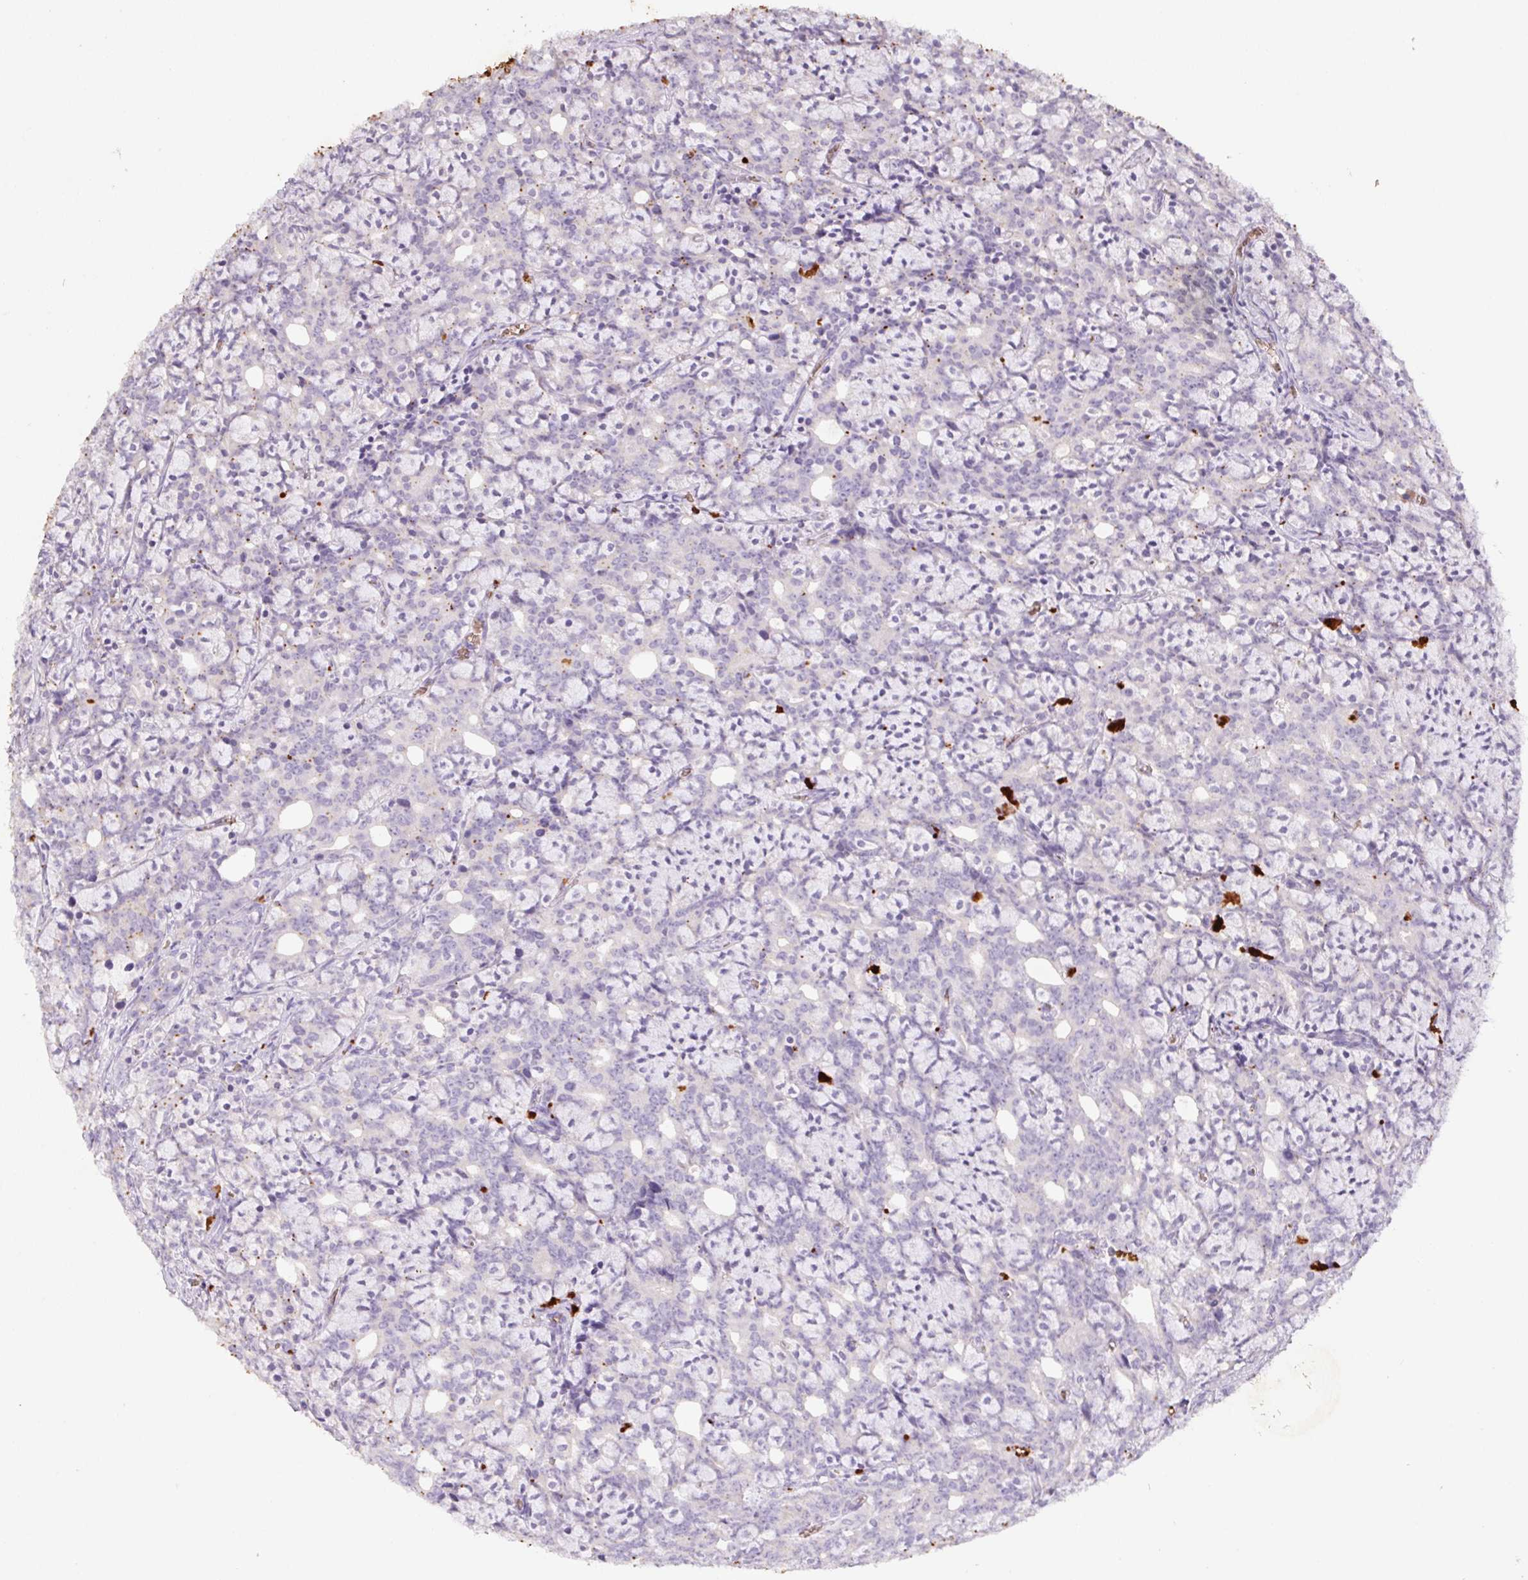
{"staining": {"intensity": "negative", "quantity": "none", "location": "none"}, "tissue": "prostate cancer", "cell_type": "Tumor cells", "image_type": "cancer", "snomed": [{"axis": "morphology", "description": "Adenocarcinoma, High grade"}, {"axis": "topography", "description": "Prostate"}], "caption": "A high-resolution image shows IHC staining of prostate high-grade adenocarcinoma, which exhibits no significant positivity in tumor cells. (DAB immunohistochemistry, high magnification).", "gene": "DCD", "patient": {"sex": "male", "age": 84}}